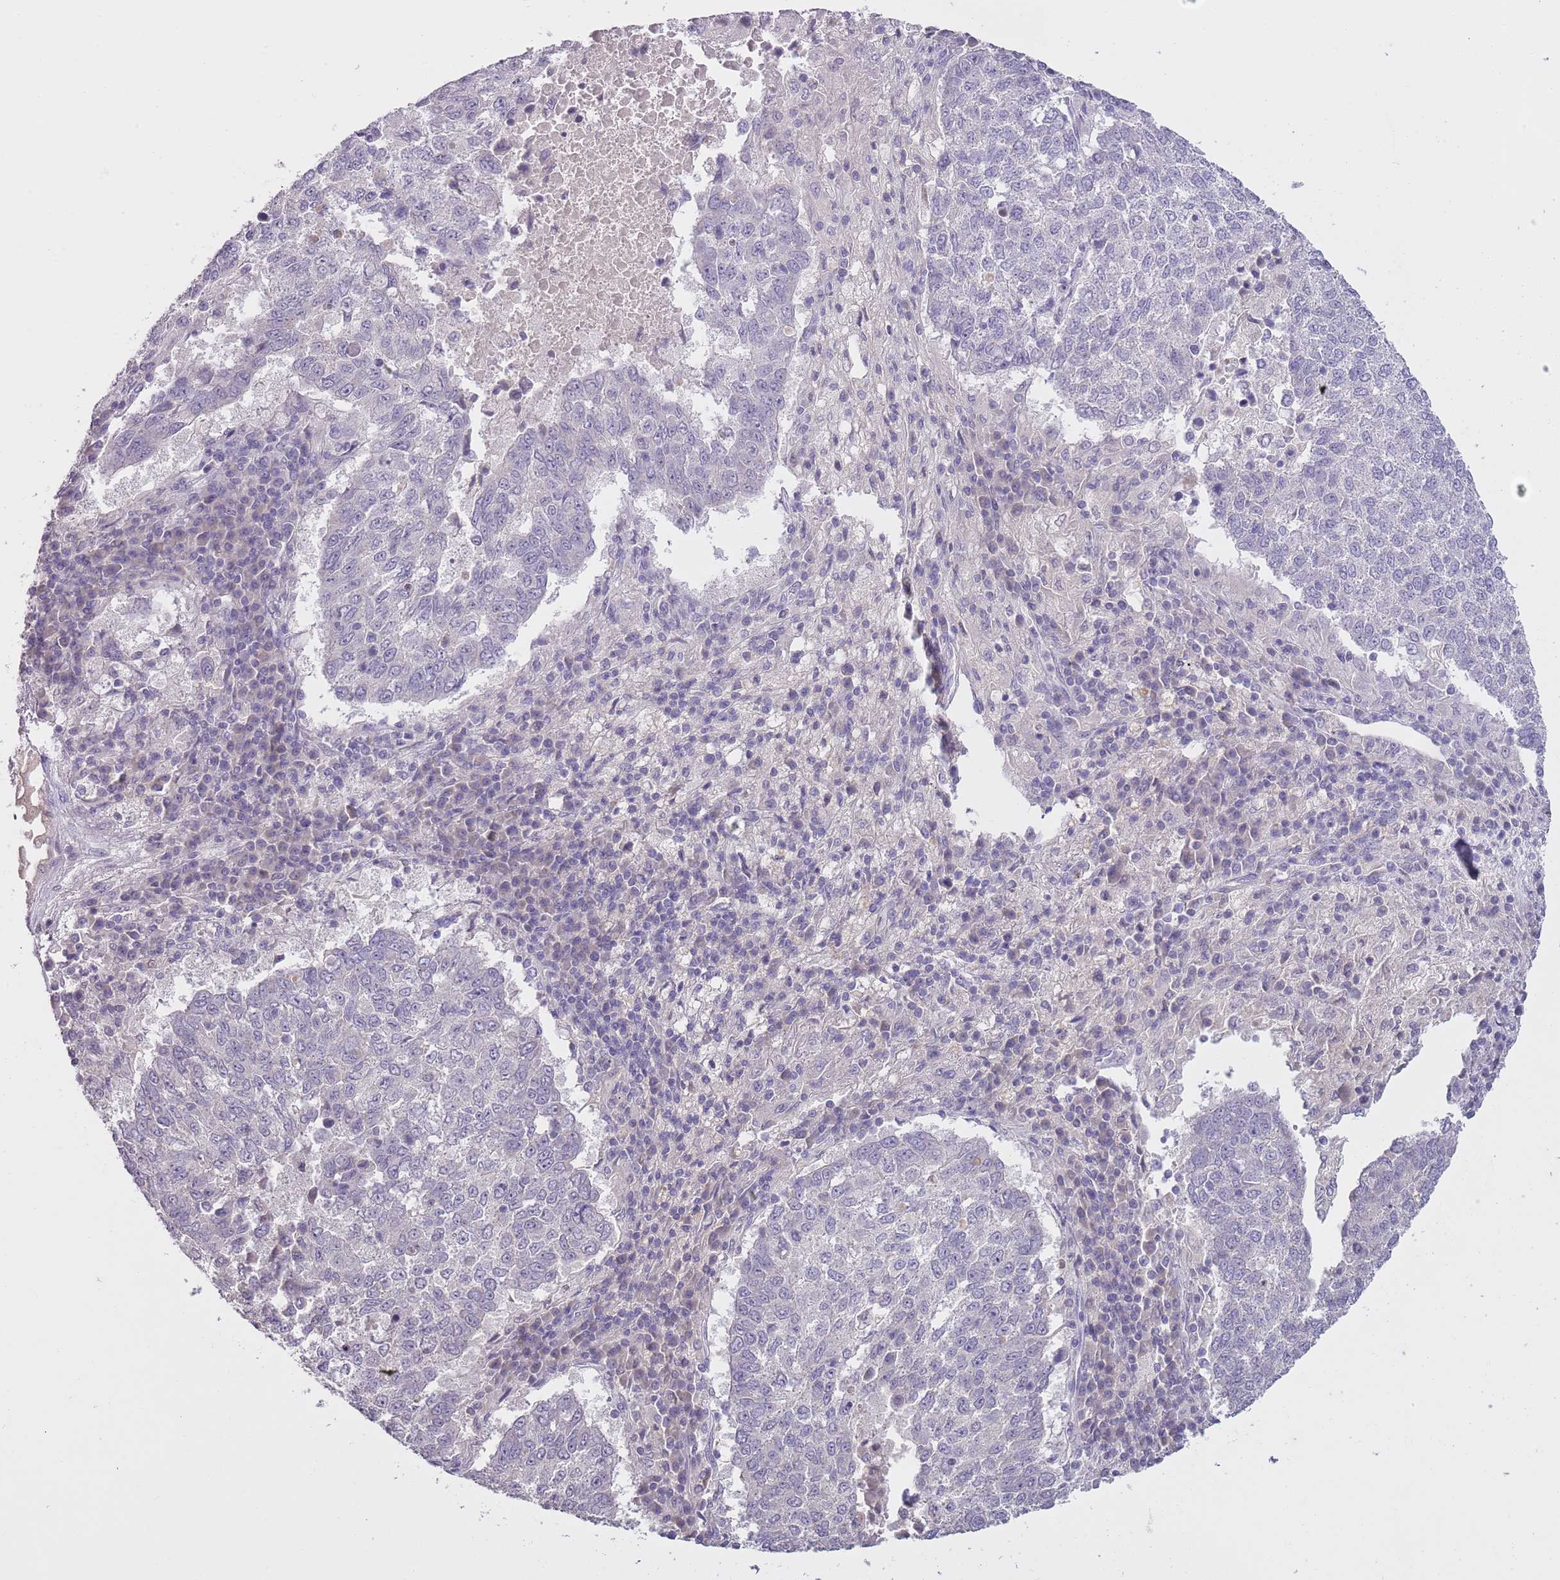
{"staining": {"intensity": "negative", "quantity": "none", "location": "none"}, "tissue": "lung cancer", "cell_type": "Tumor cells", "image_type": "cancer", "snomed": [{"axis": "morphology", "description": "Squamous cell carcinoma, NOS"}, {"axis": "topography", "description": "Lung"}], "caption": "A micrograph of lung squamous cell carcinoma stained for a protein reveals no brown staining in tumor cells.", "gene": "SLC35E3", "patient": {"sex": "male", "age": 73}}